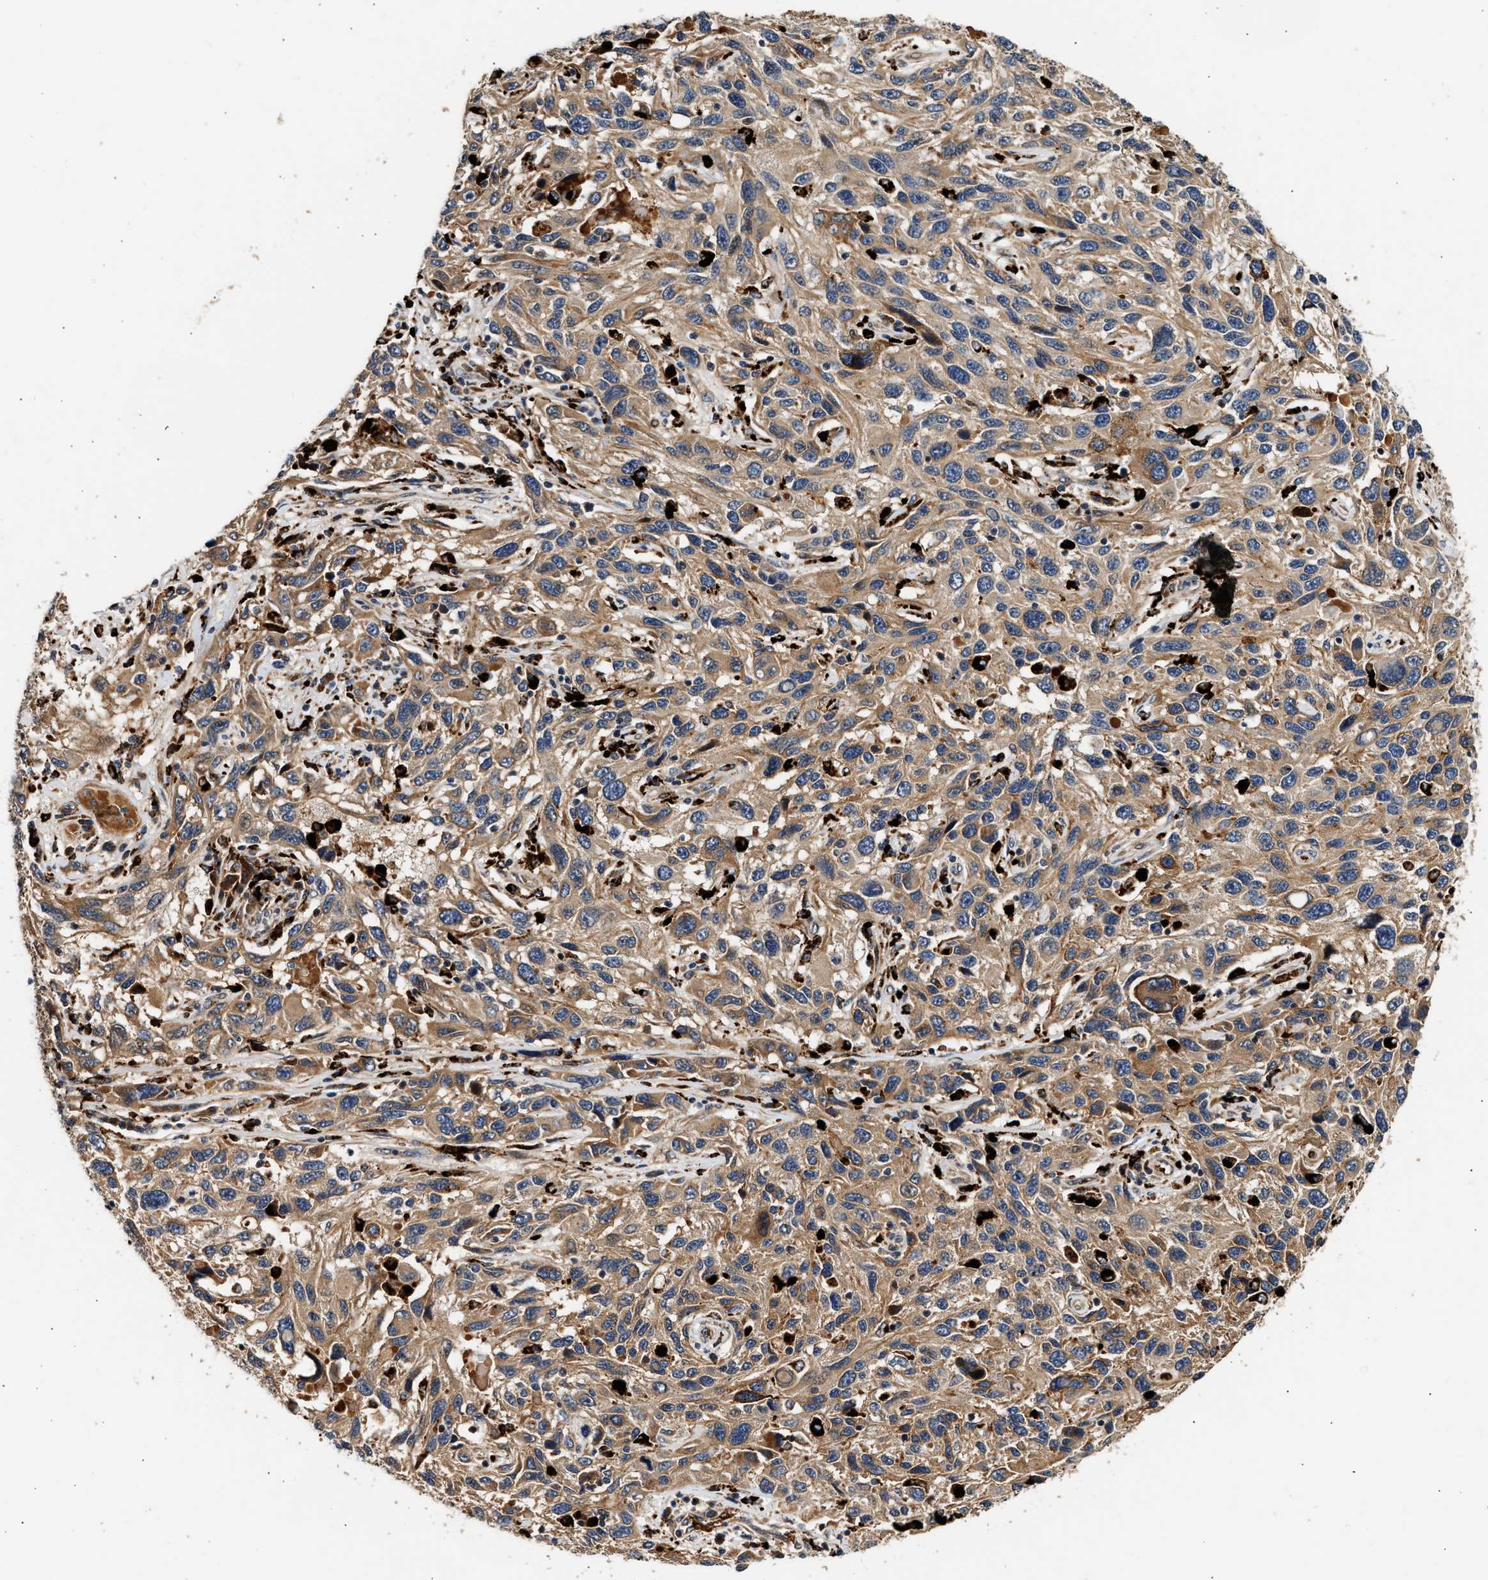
{"staining": {"intensity": "moderate", "quantity": ">75%", "location": "cytoplasmic/membranous"}, "tissue": "melanoma", "cell_type": "Tumor cells", "image_type": "cancer", "snomed": [{"axis": "morphology", "description": "Malignant melanoma, NOS"}, {"axis": "topography", "description": "Skin"}], "caption": "Protein expression by immunohistochemistry (IHC) demonstrates moderate cytoplasmic/membranous staining in about >75% of tumor cells in melanoma.", "gene": "PLD3", "patient": {"sex": "male", "age": 53}}